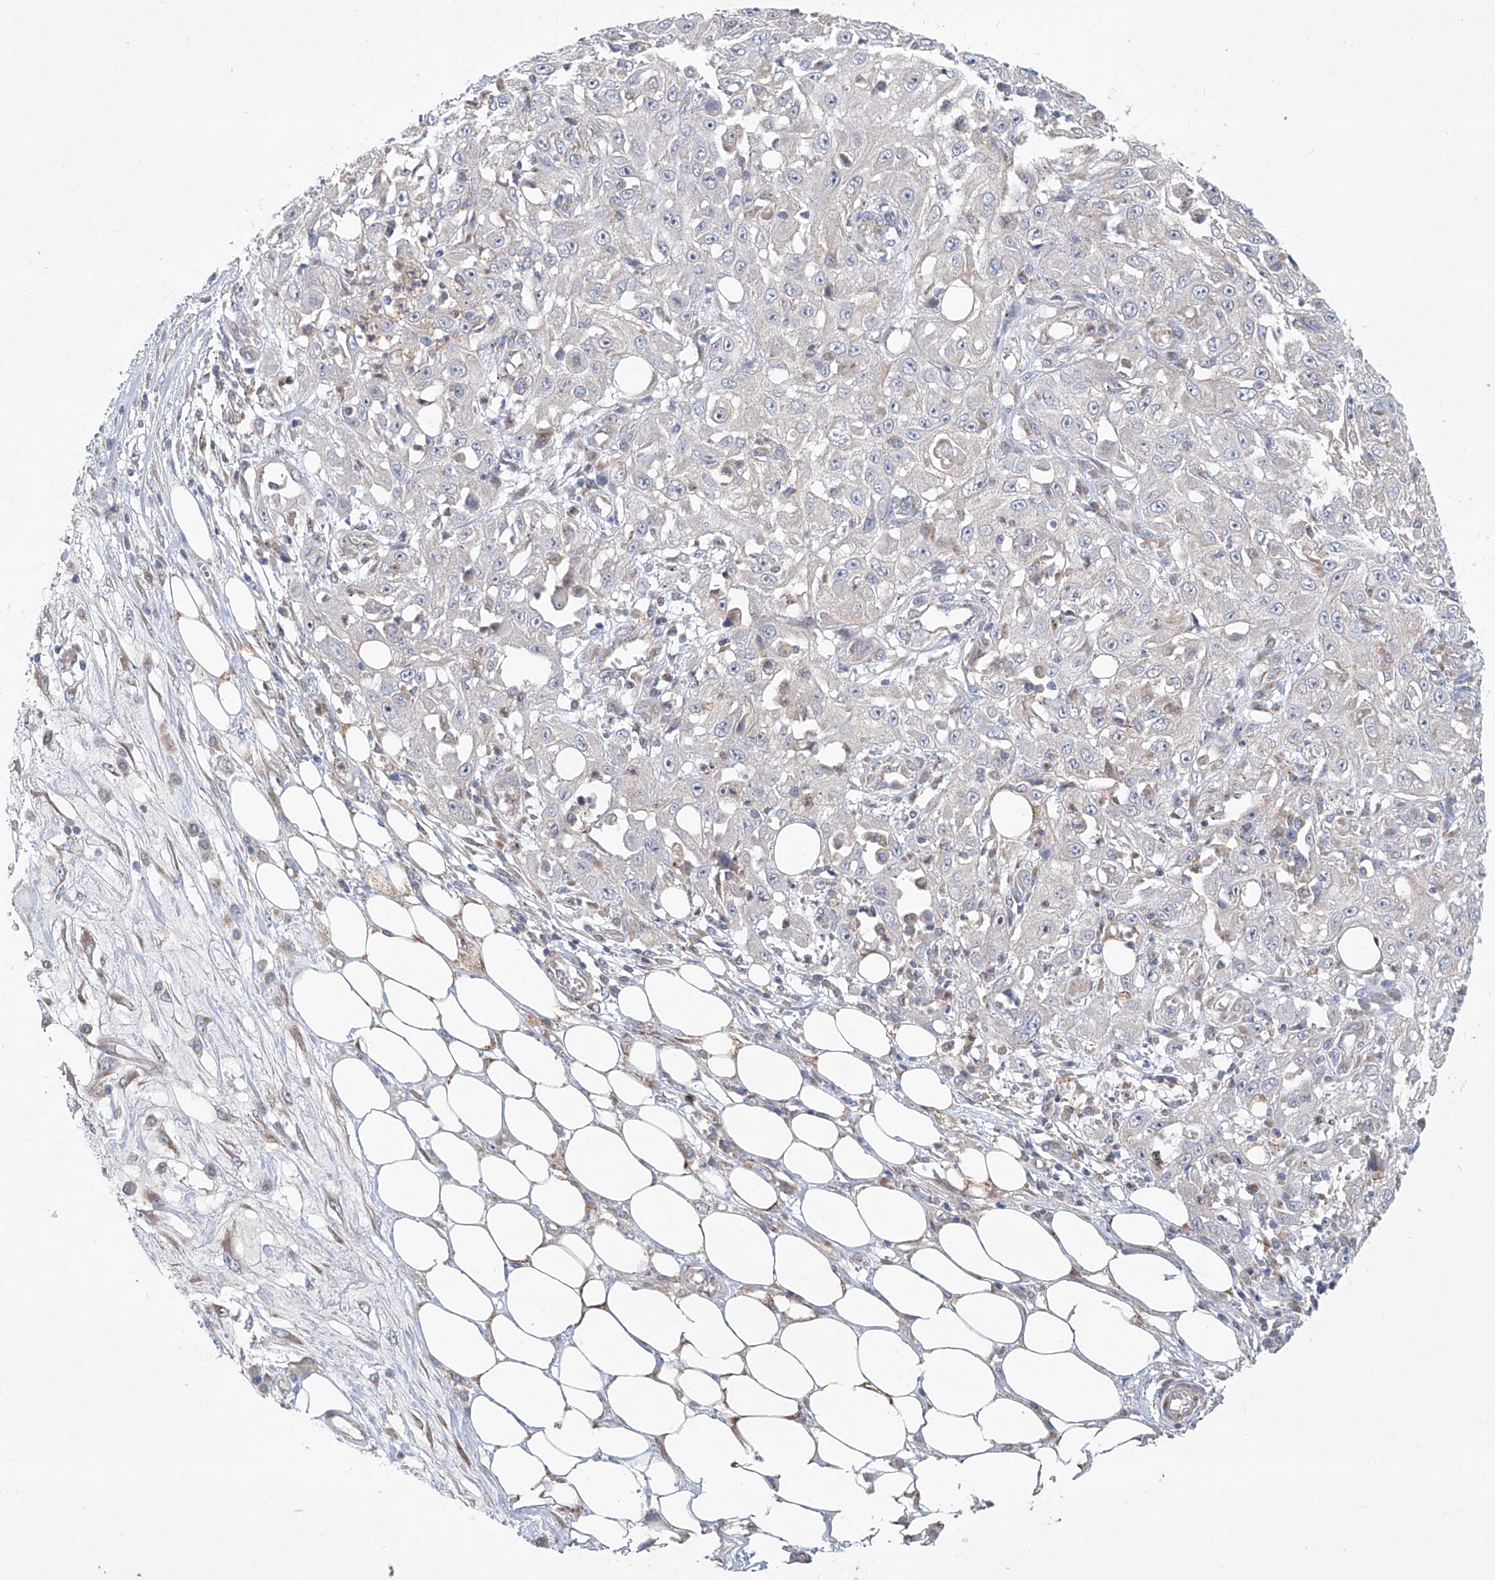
{"staining": {"intensity": "negative", "quantity": "none", "location": "none"}, "tissue": "skin cancer", "cell_type": "Tumor cells", "image_type": "cancer", "snomed": [{"axis": "morphology", "description": "Squamous cell carcinoma, NOS"}, {"axis": "morphology", "description": "Squamous cell carcinoma, metastatic, NOS"}, {"axis": "topography", "description": "Skin"}, {"axis": "topography", "description": "Lymph node"}], "caption": "Immunohistochemistry micrograph of human skin squamous cell carcinoma stained for a protein (brown), which exhibits no staining in tumor cells.", "gene": "KLC4", "patient": {"sex": "male", "age": 75}}